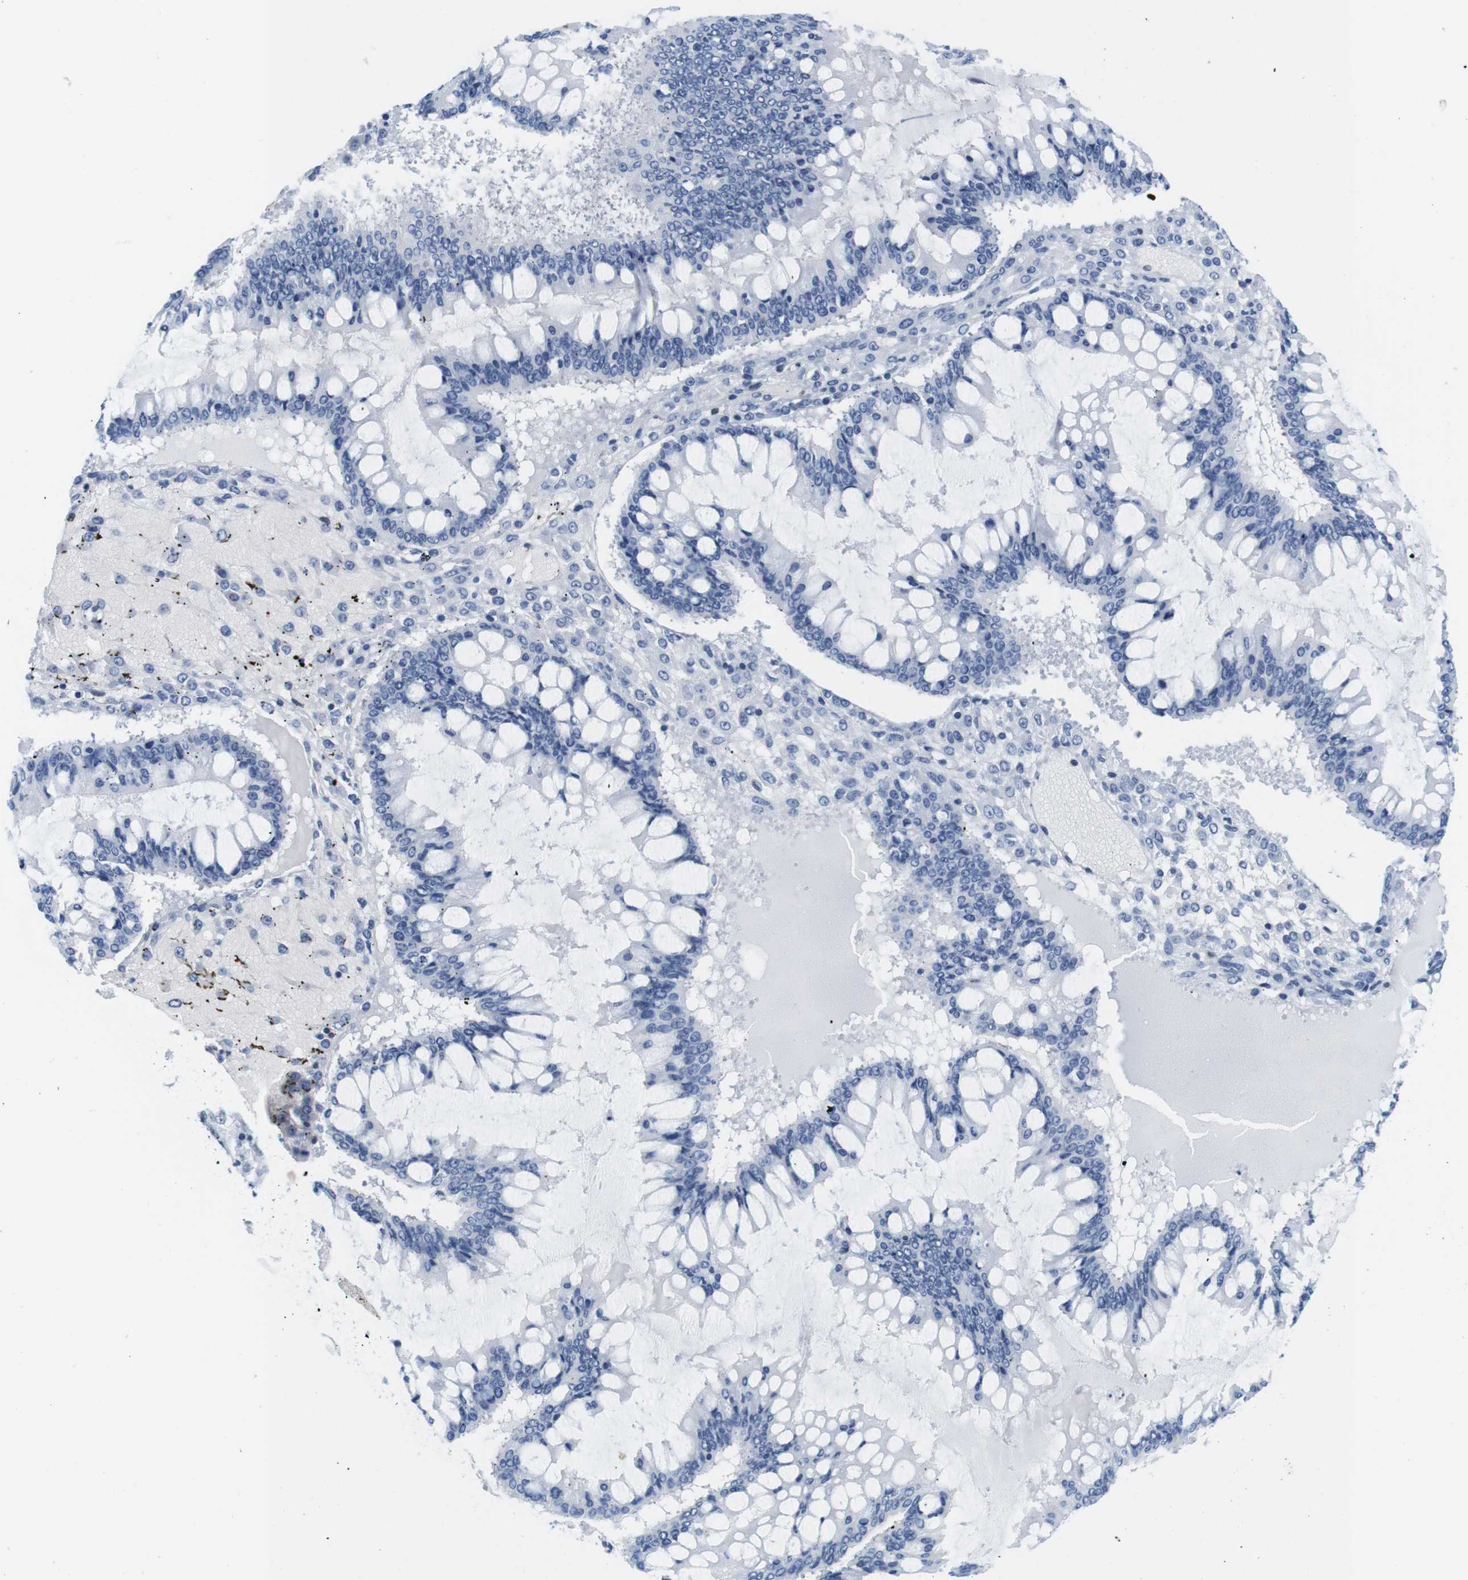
{"staining": {"intensity": "negative", "quantity": "none", "location": "none"}, "tissue": "ovarian cancer", "cell_type": "Tumor cells", "image_type": "cancer", "snomed": [{"axis": "morphology", "description": "Cystadenocarcinoma, mucinous, NOS"}, {"axis": "topography", "description": "Ovary"}], "caption": "An immunohistochemistry (IHC) photomicrograph of ovarian cancer (mucinous cystadenocarcinoma) is shown. There is no staining in tumor cells of ovarian cancer (mucinous cystadenocarcinoma). Brightfield microscopy of immunohistochemistry (IHC) stained with DAB (3,3'-diaminobenzidine) (brown) and hematoxylin (blue), captured at high magnification.", "gene": "IFI16", "patient": {"sex": "female", "age": 73}}